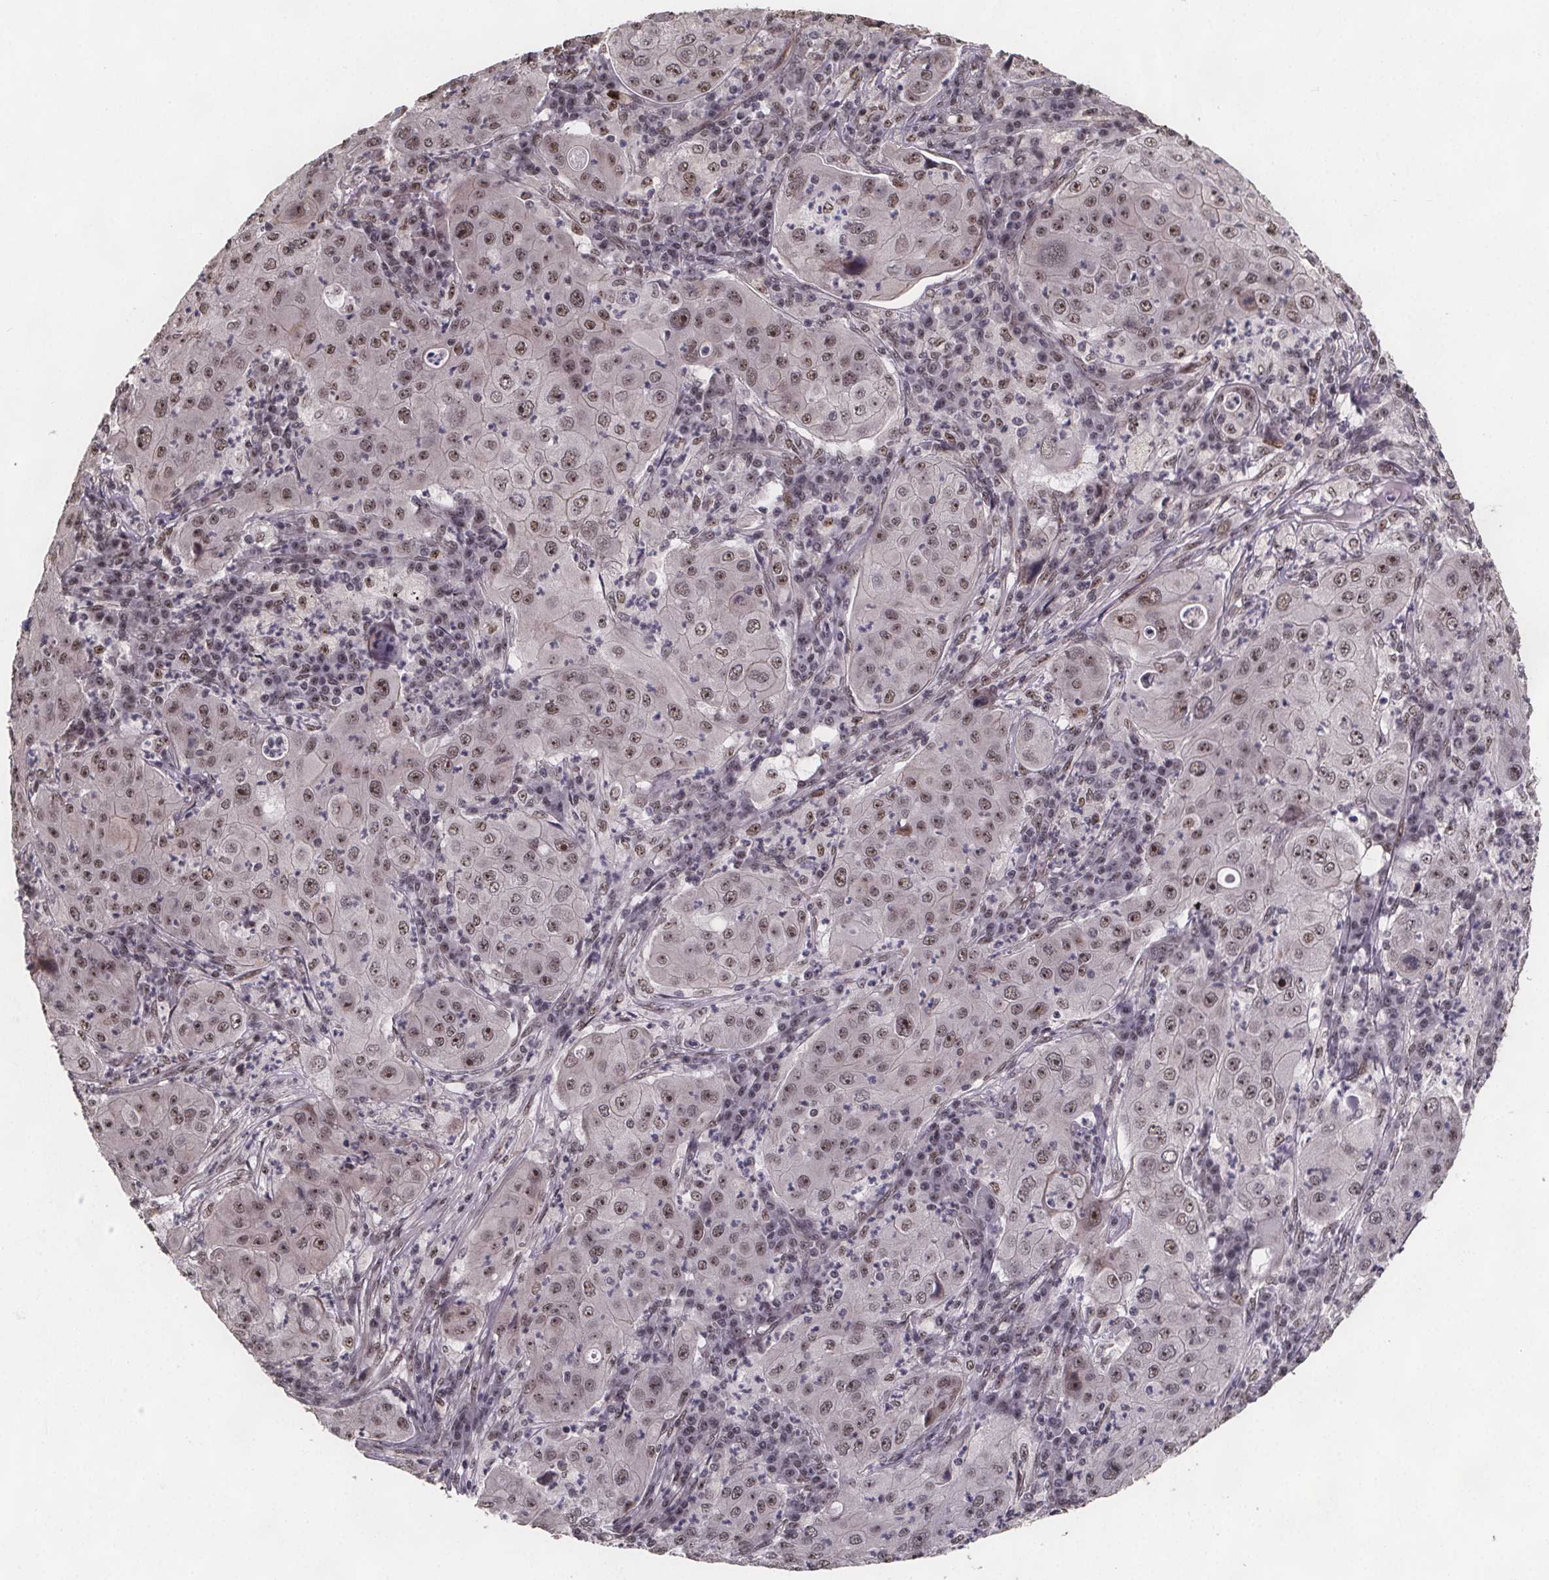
{"staining": {"intensity": "moderate", "quantity": ">75%", "location": "nuclear"}, "tissue": "lung cancer", "cell_type": "Tumor cells", "image_type": "cancer", "snomed": [{"axis": "morphology", "description": "Squamous cell carcinoma, NOS"}, {"axis": "topography", "description": "Lung"}], "caption": "Immunohistochemistry (IHC) photomicrograph of lung cancer (squamous cell carcinoma) stained for a protein (brown), which shows medium levels of moderate nuclear staining in about >75% of tumor cells.", "gene": "U2SURP", "patient": {"sex": "female", "age": 59}}